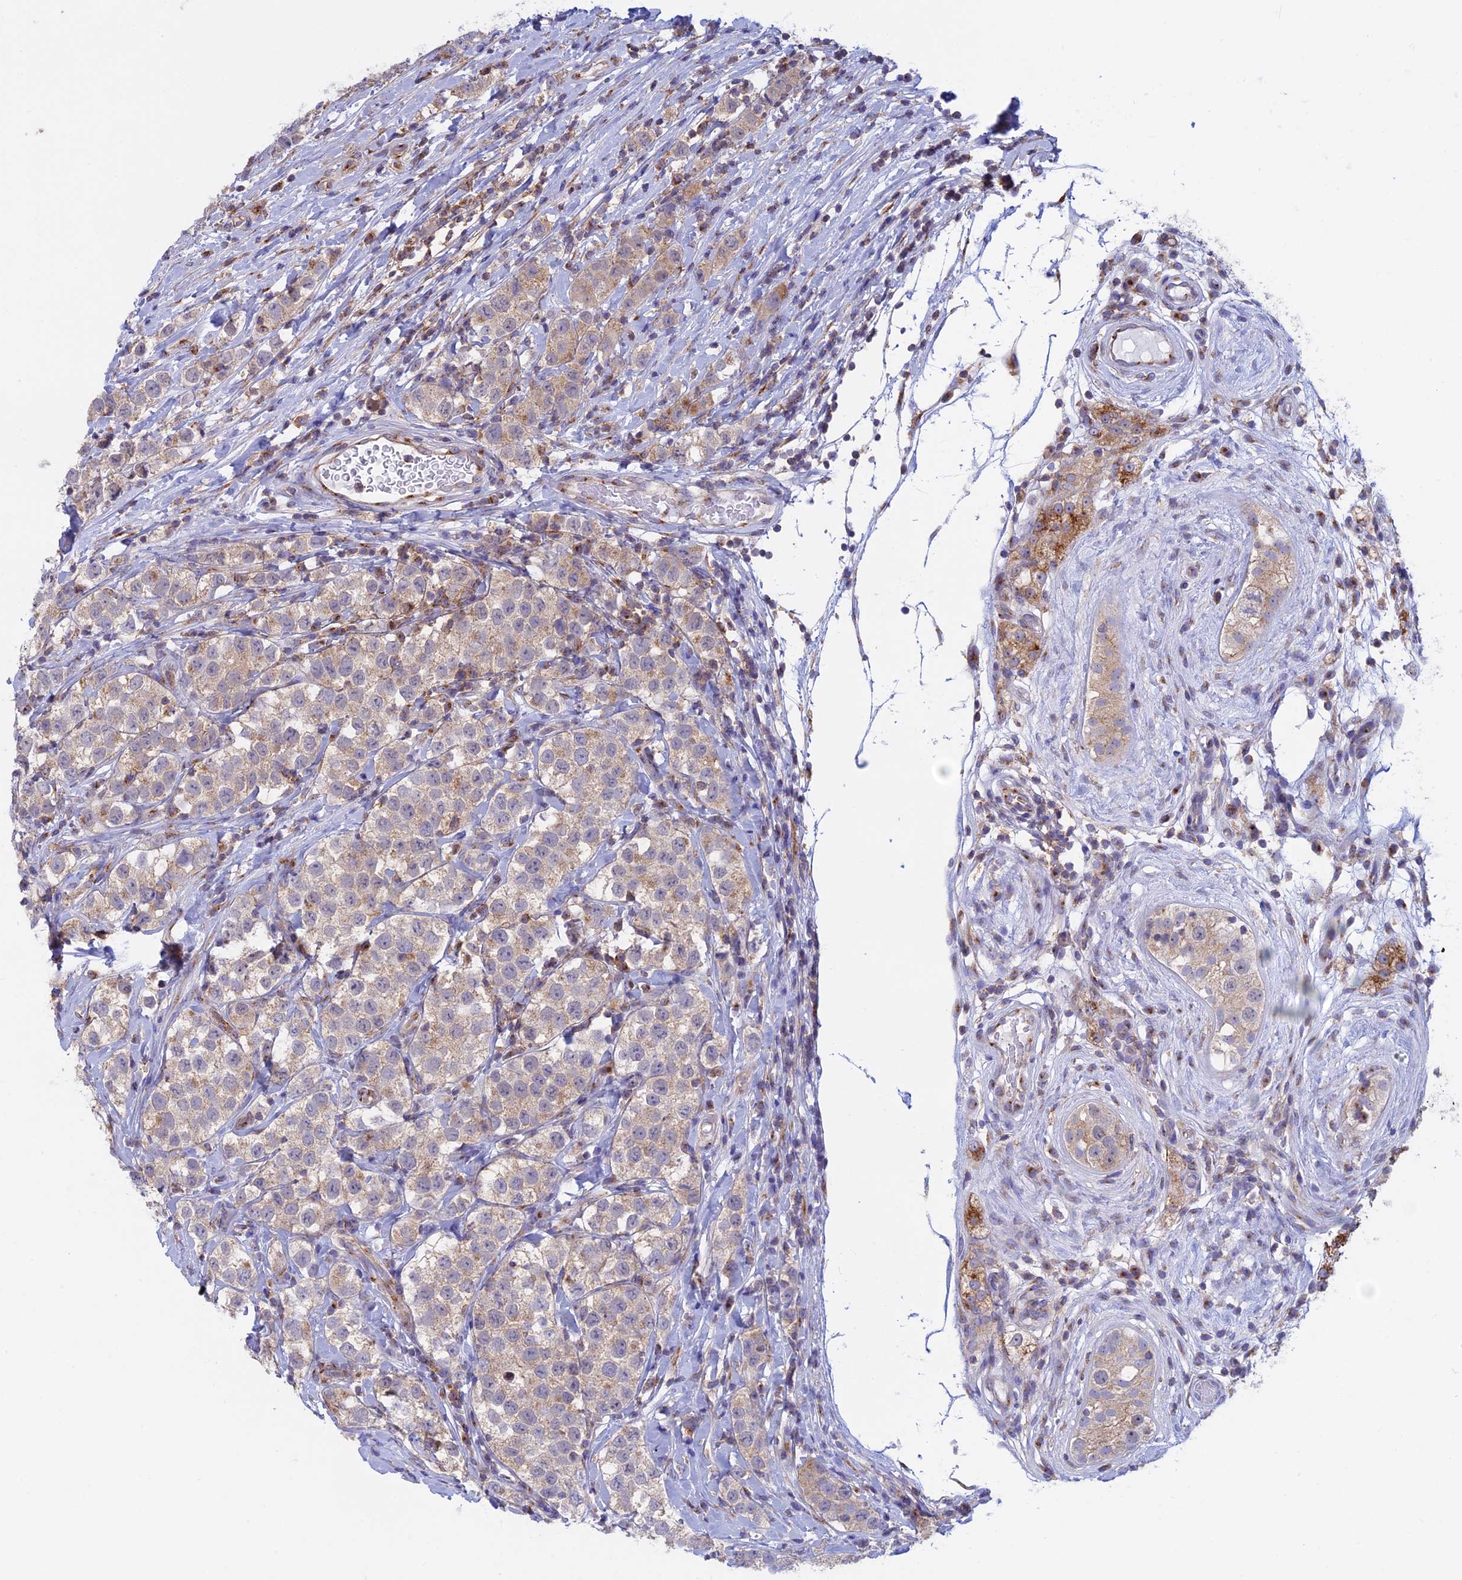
{"staining": {"intensity": "weak", "quantity": "25%-75%", "location": "cytoplasmic/membranous"}, "tissue": "testis cancer", "cell_type": "Tumor cells", "image_type": "cancer", "snomed": [{"axis": "morphology", "description": "Seminoma, NOS"}, {"axis": "topography", "description": "Testis"}], "caption": "This photomicrograph reveals IHC staining of human testis cancer (seminoma), with low weak cytoplasmic/membranous staining in approximately 25%-75% of tumor cells.", "gene": "CLINT1", "patient": {"sex": "male", "age": 34}}